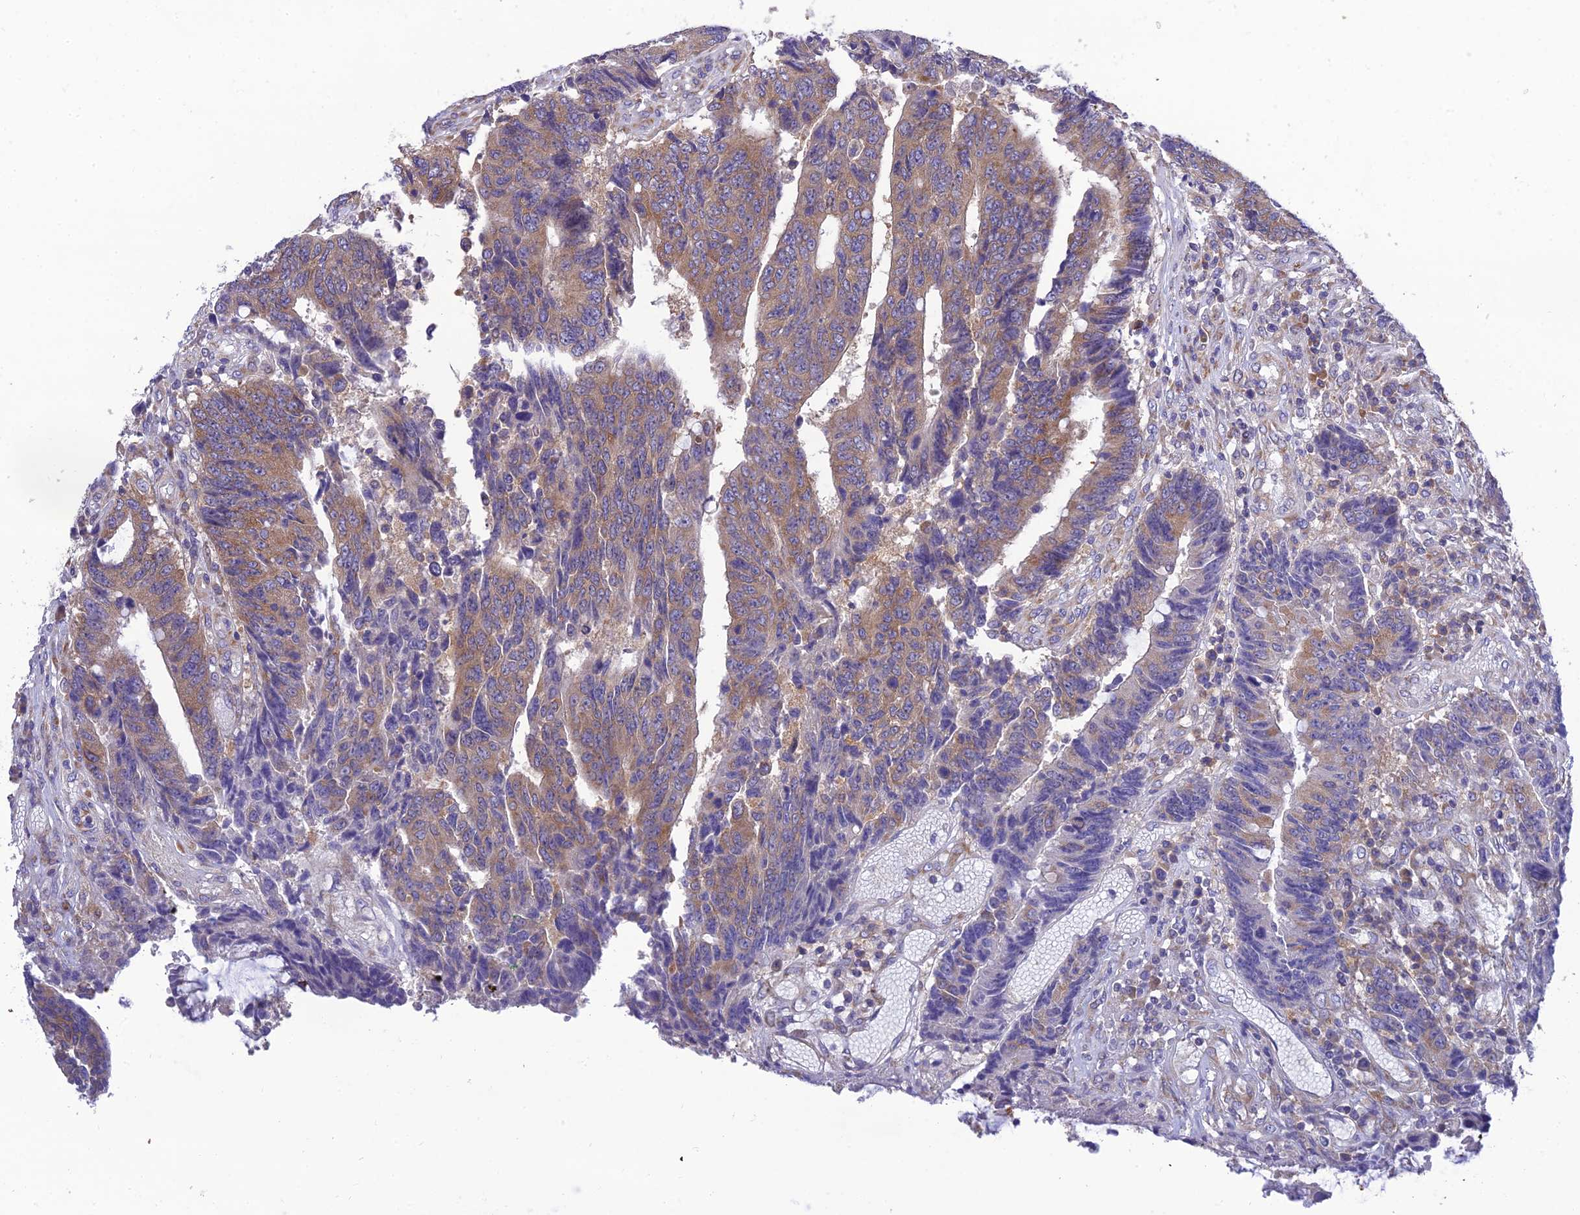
{"staining": {"intensity": "moderate", "quantity": "25%-75%", "location": "cytoplasmic/membranous"}, "tissue": "colorectal cancer", "cell_type": "Tumor cells", "image_type": "cancer", "snomed": [{"axis": "morphology", "description": "Adenocarcinoma, NOS"}, {"axis": "topography", "description": "Rectum"}], "caption": "The histopathology image reveals immunohistochemical staining of colorectal cancer. There is moderate cytoplasmic/membranous staining is identified in about 25%-75% of tumor cells.", "gene": "CLCN7", "patient": {"sex": "male", "age": 84}}